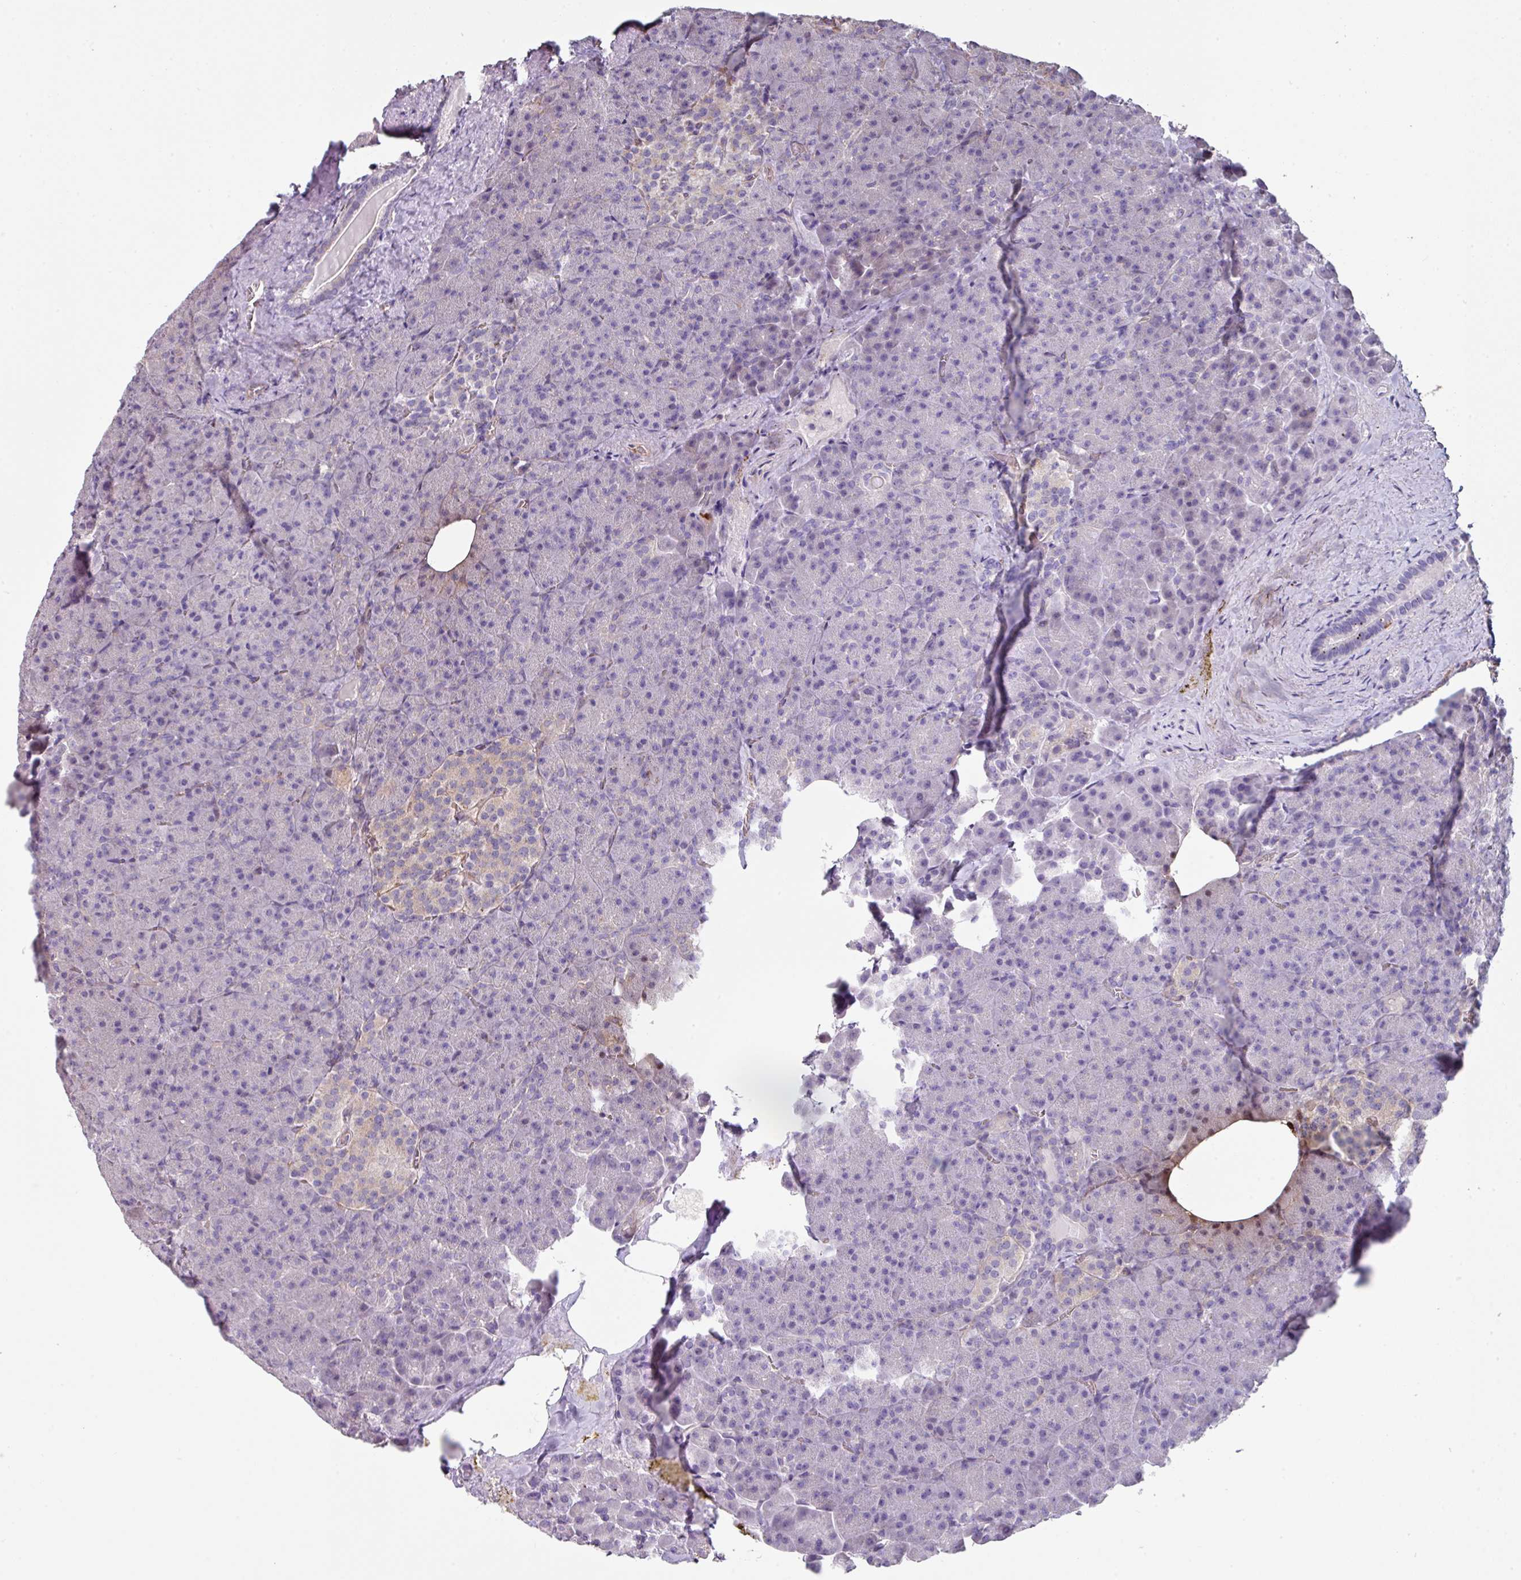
{"staining": {"intensity": "weak", "quantity": "<25%", "location": "nuclear"}, "tissue": "pancreas", "cell_type": "Exocrine glandular cells", "image_type": "normal", "snomed": [{"axis": "morphology", "description": "Normal tissue, NOS"}, {"axis": "topography", "description": "Pancreas"}], "caption": "A high-resolution photomicrograph shows immunohistochemistry (IHC) staining of normal pancreas, which displays no significant expression in exocrine glandular cells. (Immunohistochemistry (ihc), brightfield microscopy, high magnification).", "gene": "ANO9", "patient": {"sex": "female", "age": 74}}